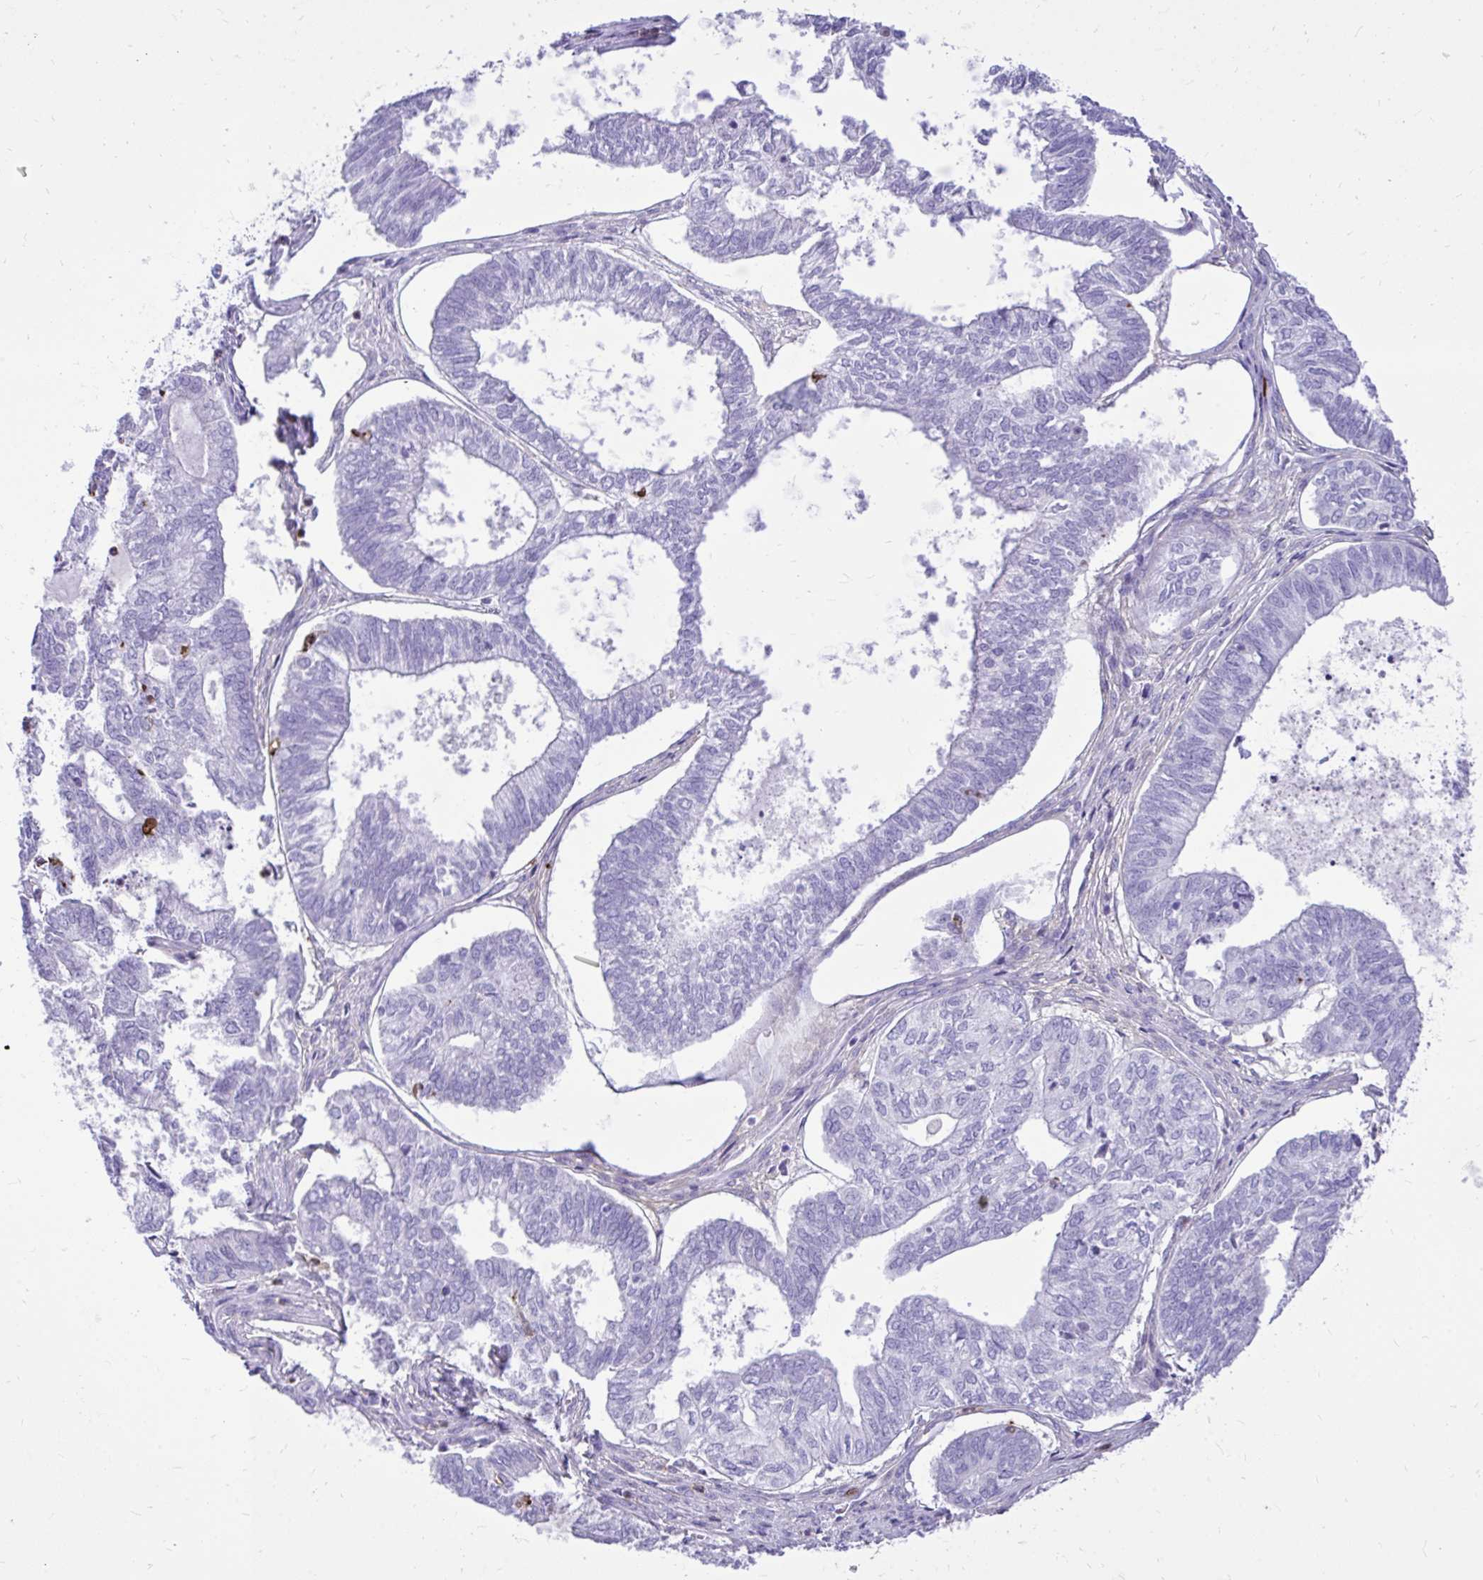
{"staining": {"intensity": "negative", "quantity": "none", "location": "none"}, "tissue": "ovarian cancer", "cell_type": "Tumor cells", "image_type": "cancer", "snomed": [{"axis": "morphology", "description": "Carcinoma, endometroid"}, {"axis": "topography", "description": "Ovary"}], "caption": "Tumor cells show no significant expression in ovarian cancer (endometroid carcinoma).", "gene": "TLR7", "patient": {"sex": "female", "age": 64}}